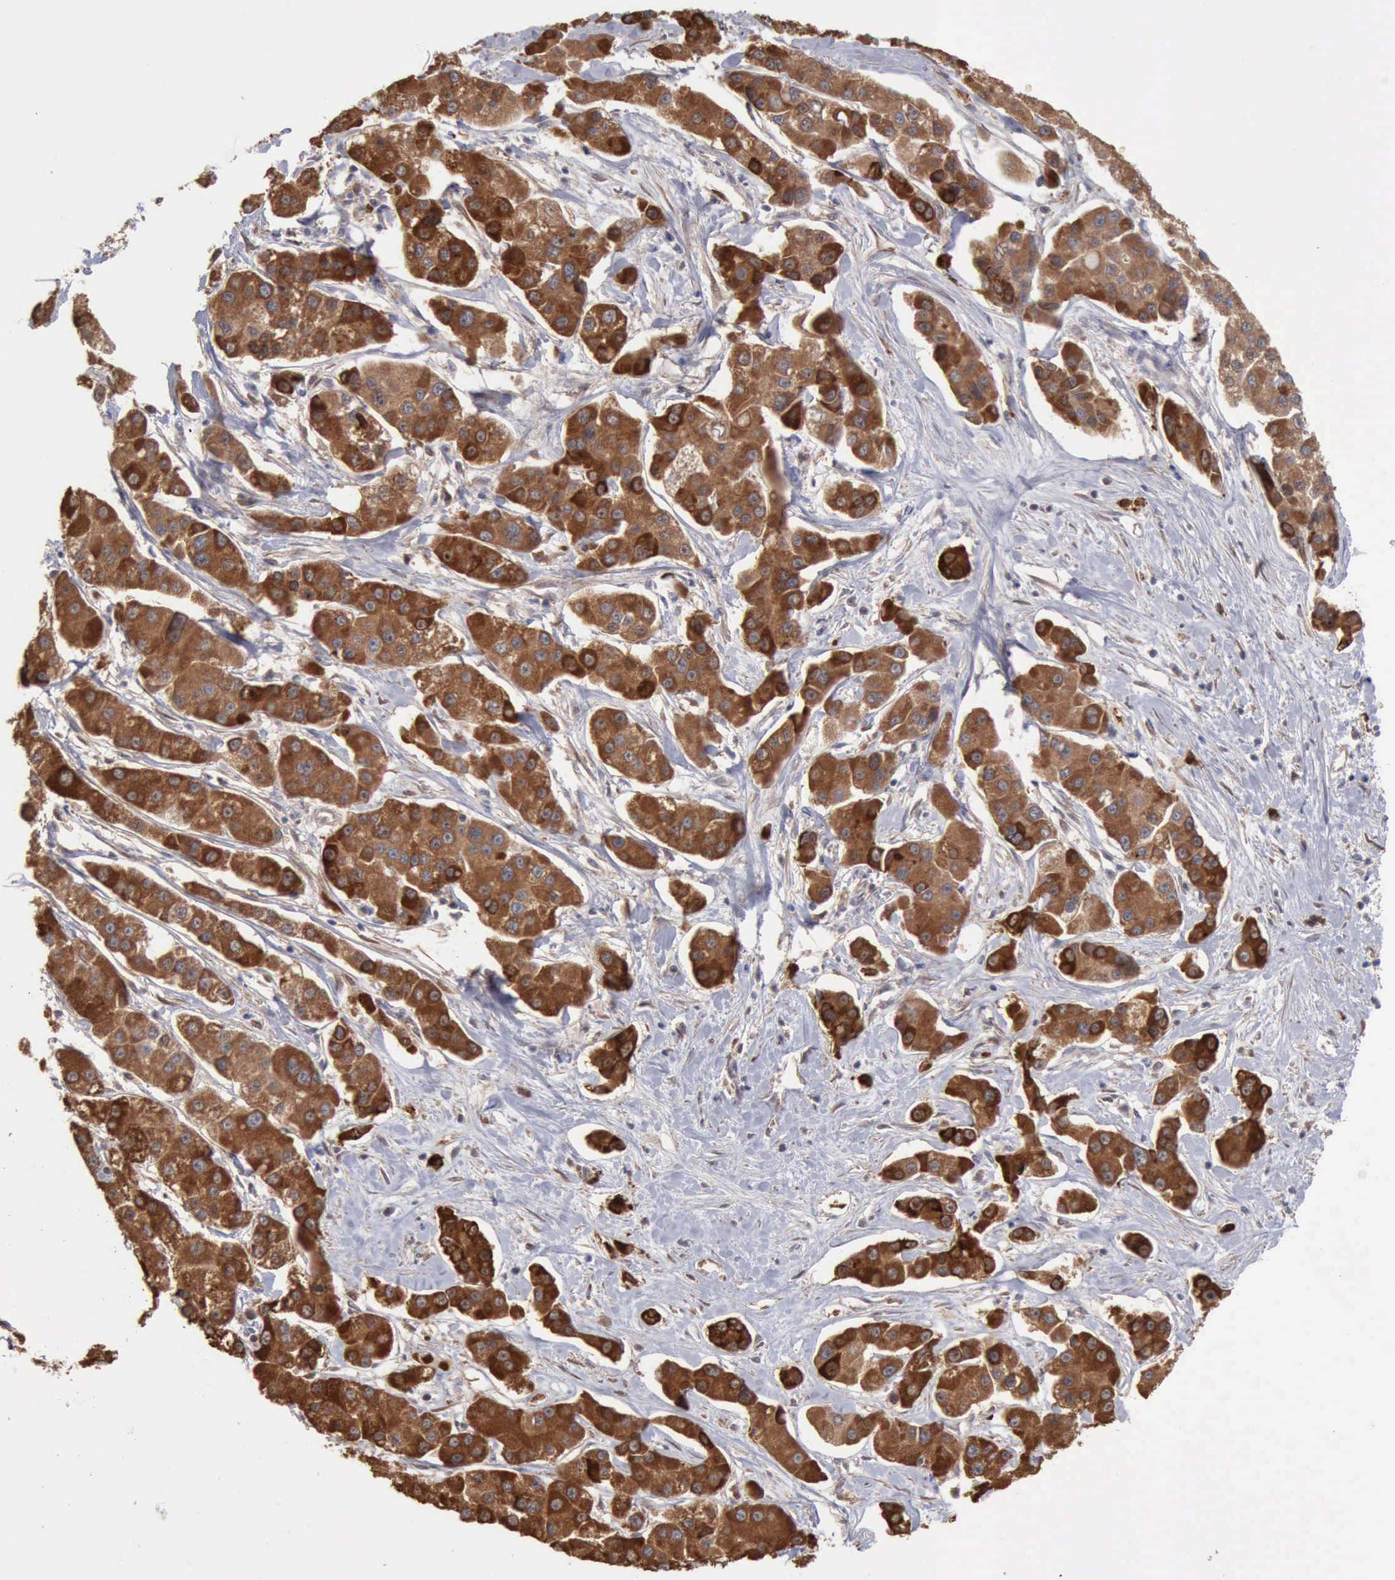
{"staining": {"intensity": "strong", "quantity": ">75%", "location": "cytoplasmic/membranous"}, "tissue": "liver cancer", "cell_type": "Tumor cells", "image_type": "cancer", "snomed": [{"axis": "morphology", "description": "Carcinoma, Hepatocellular, NOS"}, {"axis": "topography", "description": "Liver"}], "caption": "About >75% of tumor cells in hepatocellular carcinoma (liver) exhibit strong cytoplasmic/membranous protein staining as visualized by brown immunohistochemical staining.", "gene": "APOL2", "patient": {"sex": "female", "age": 85}}